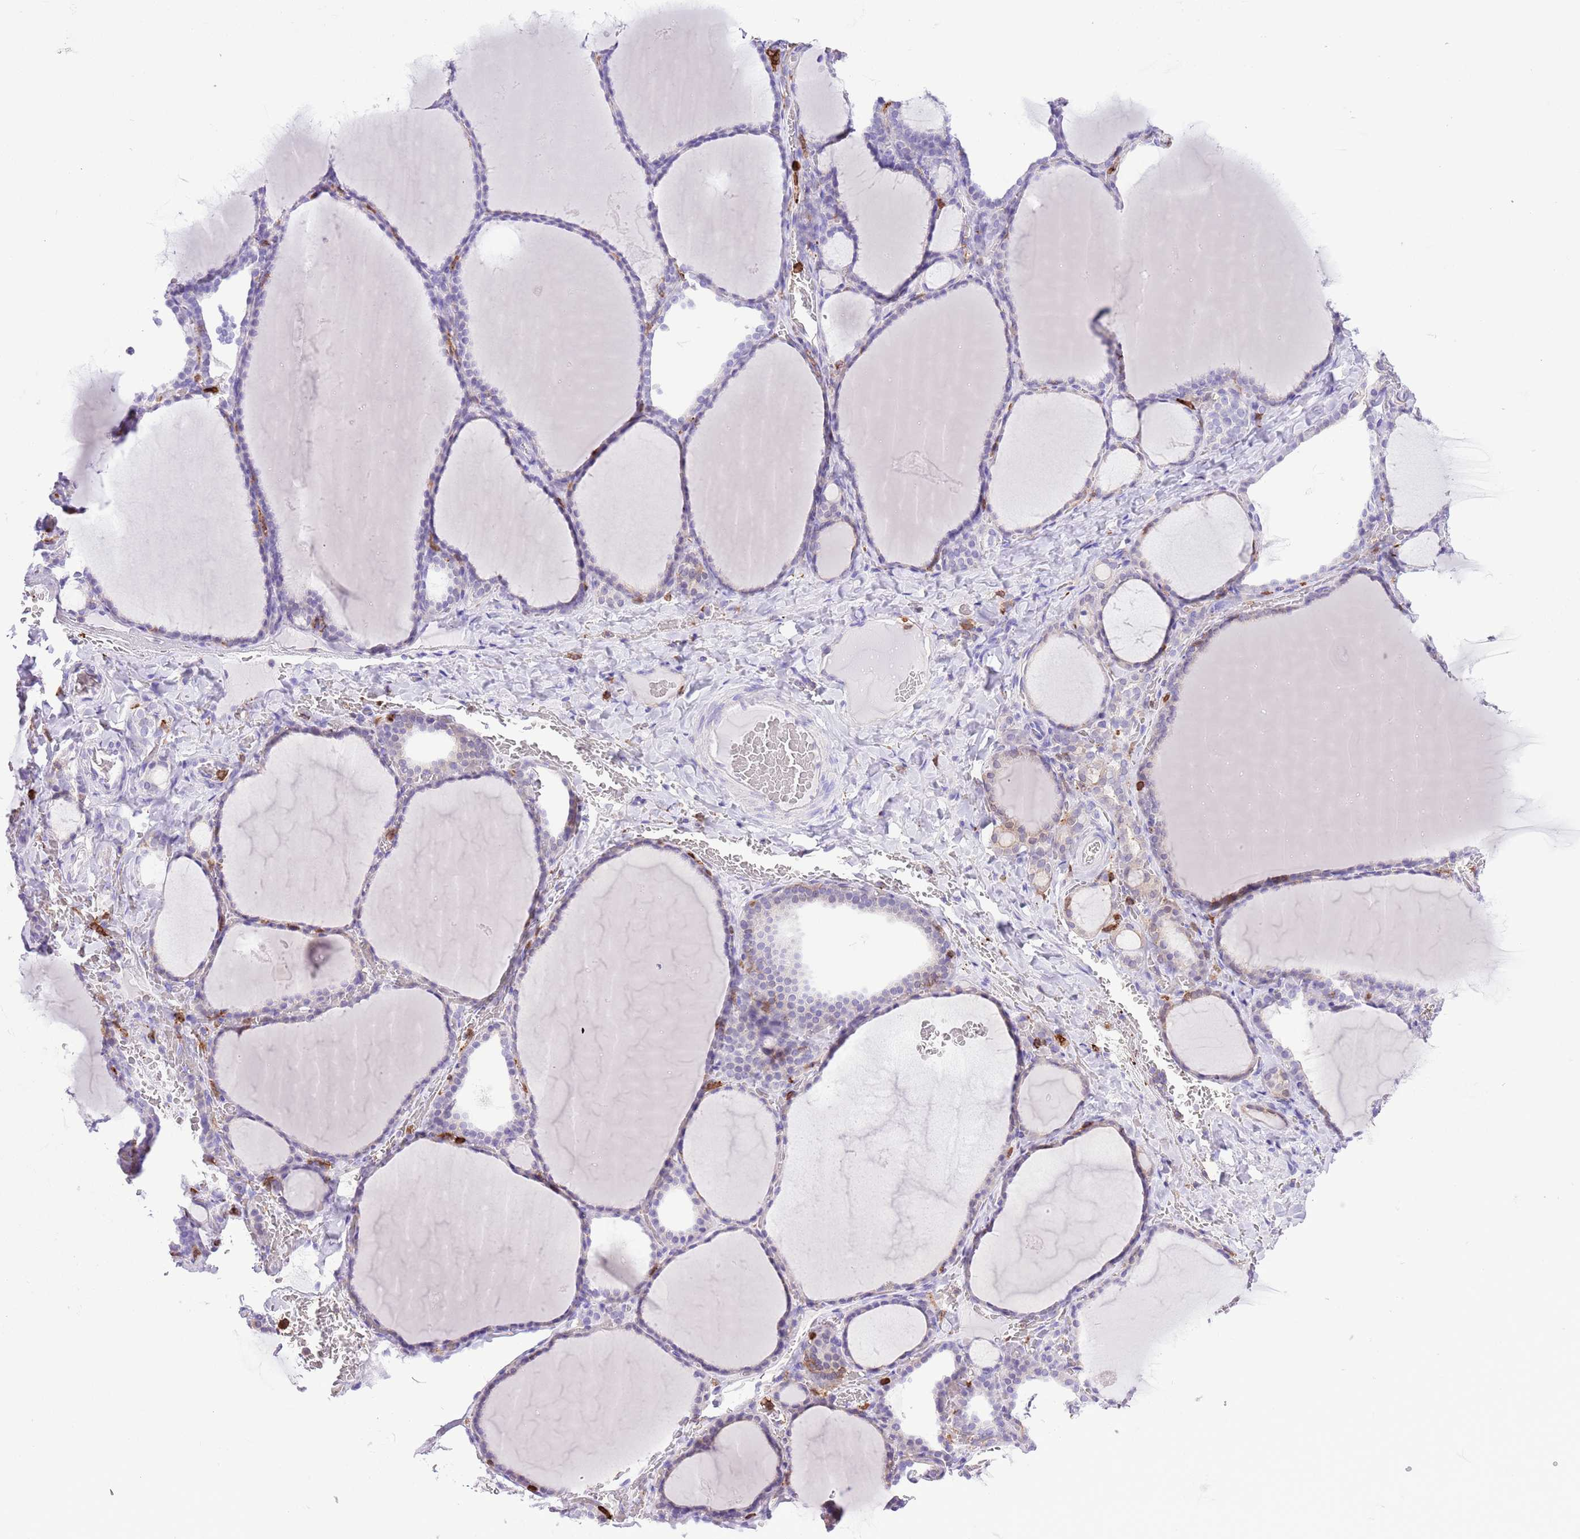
{"staining": {"intensity": "negative", "quantity": "none", "location": "none"}, "tissue": "thyroid gland", "cell_type": "Glandular cells", "image_type": "normal", "snomed": [{"axis": "morphology", "description": "Normal tissue, NOS"}, {"axis": "topography", "description": "Thyroid gland"}], "caption": "The immunohistochemistry photomicrograph has no significant staining in glandular cells of thyroid gland.", "gene": "EFHD2", "patient": {"sex": "female", "age": 39}}